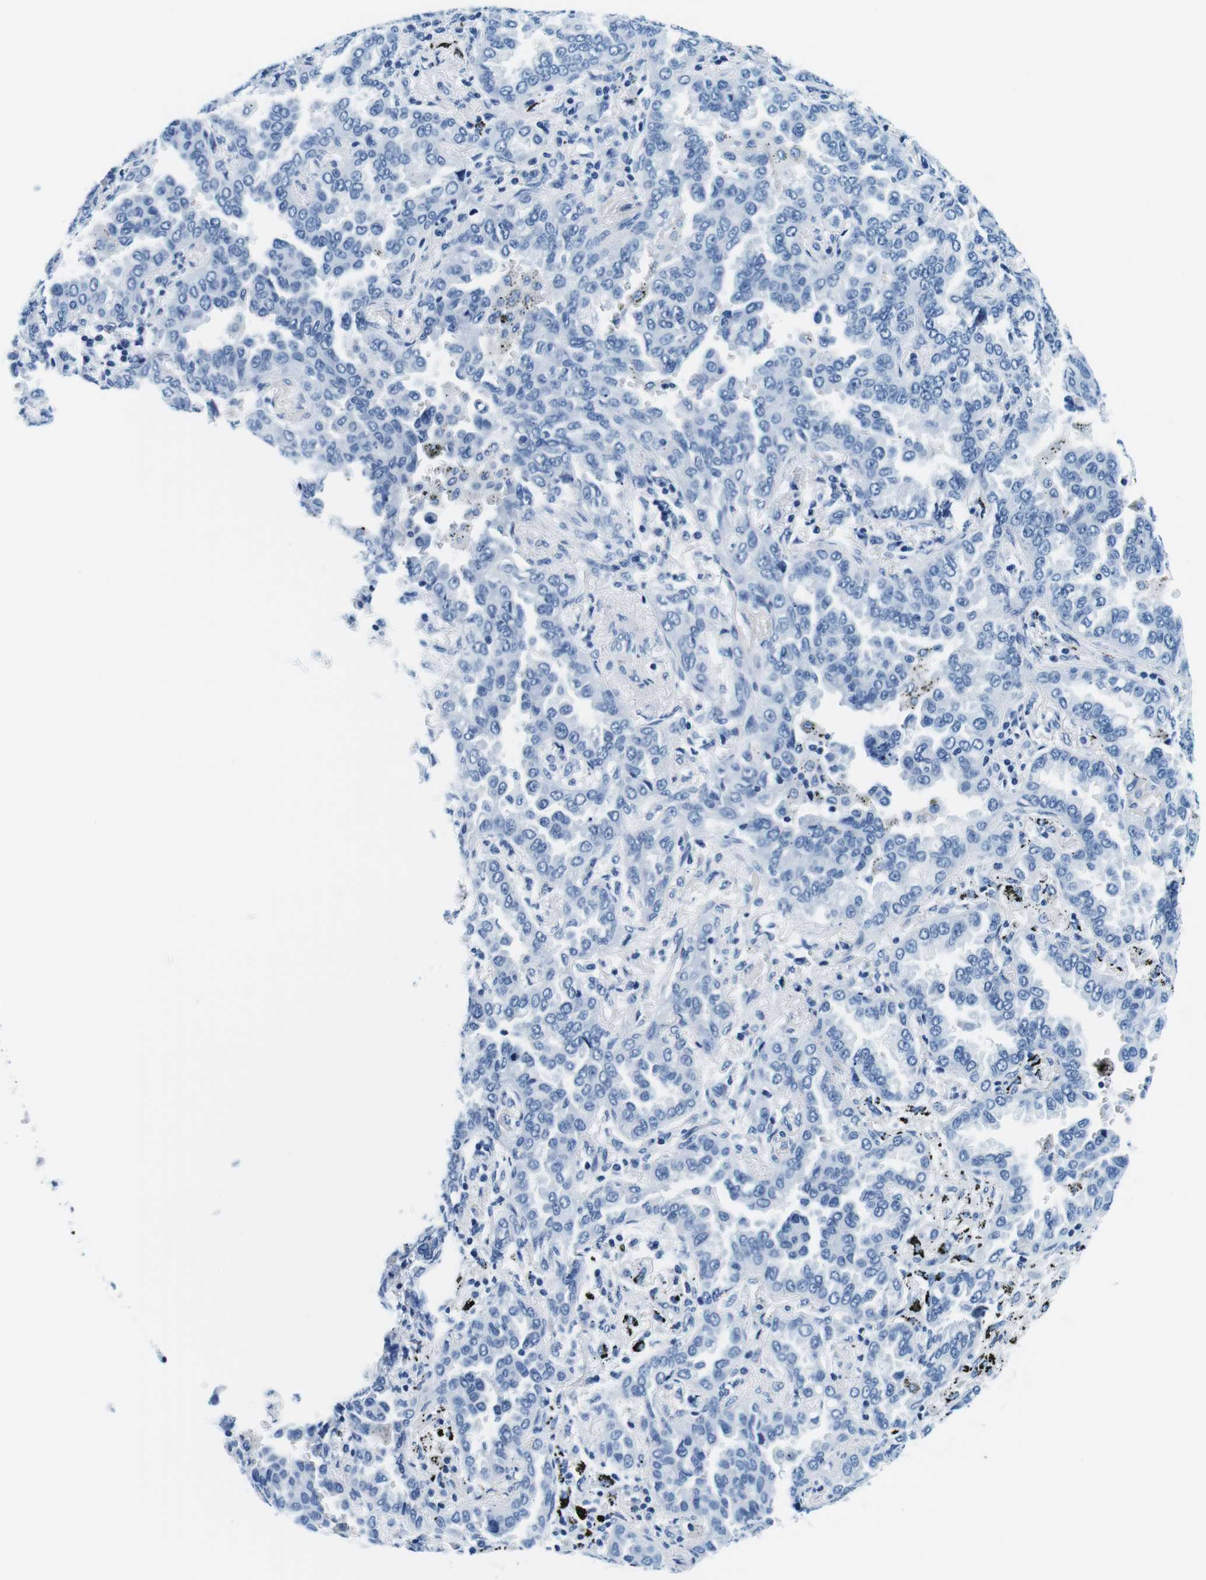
{"staining": {"intensity": "negative", "quantity": "none", "location": "none"}, "tissue": "lung cancer", "cell_type": "Tumor cells", "image_type": "cancer", "snomed": [{"axis": "morphology", "description": "Normal tissue, NOS"}, {"axis": "morphology", "description": "Adenocarcinoma, NOS"}, {"axis": "topography", "description": "Lung"}], "caption": "Immunohistochemistry (IHC) micrograph of neoplastic tissue: human lung cancer stained with DAB displays no significant protein staining in tumor cells.", "gene": "ELANE", "patient": {"sex": "male", "age": 59}}